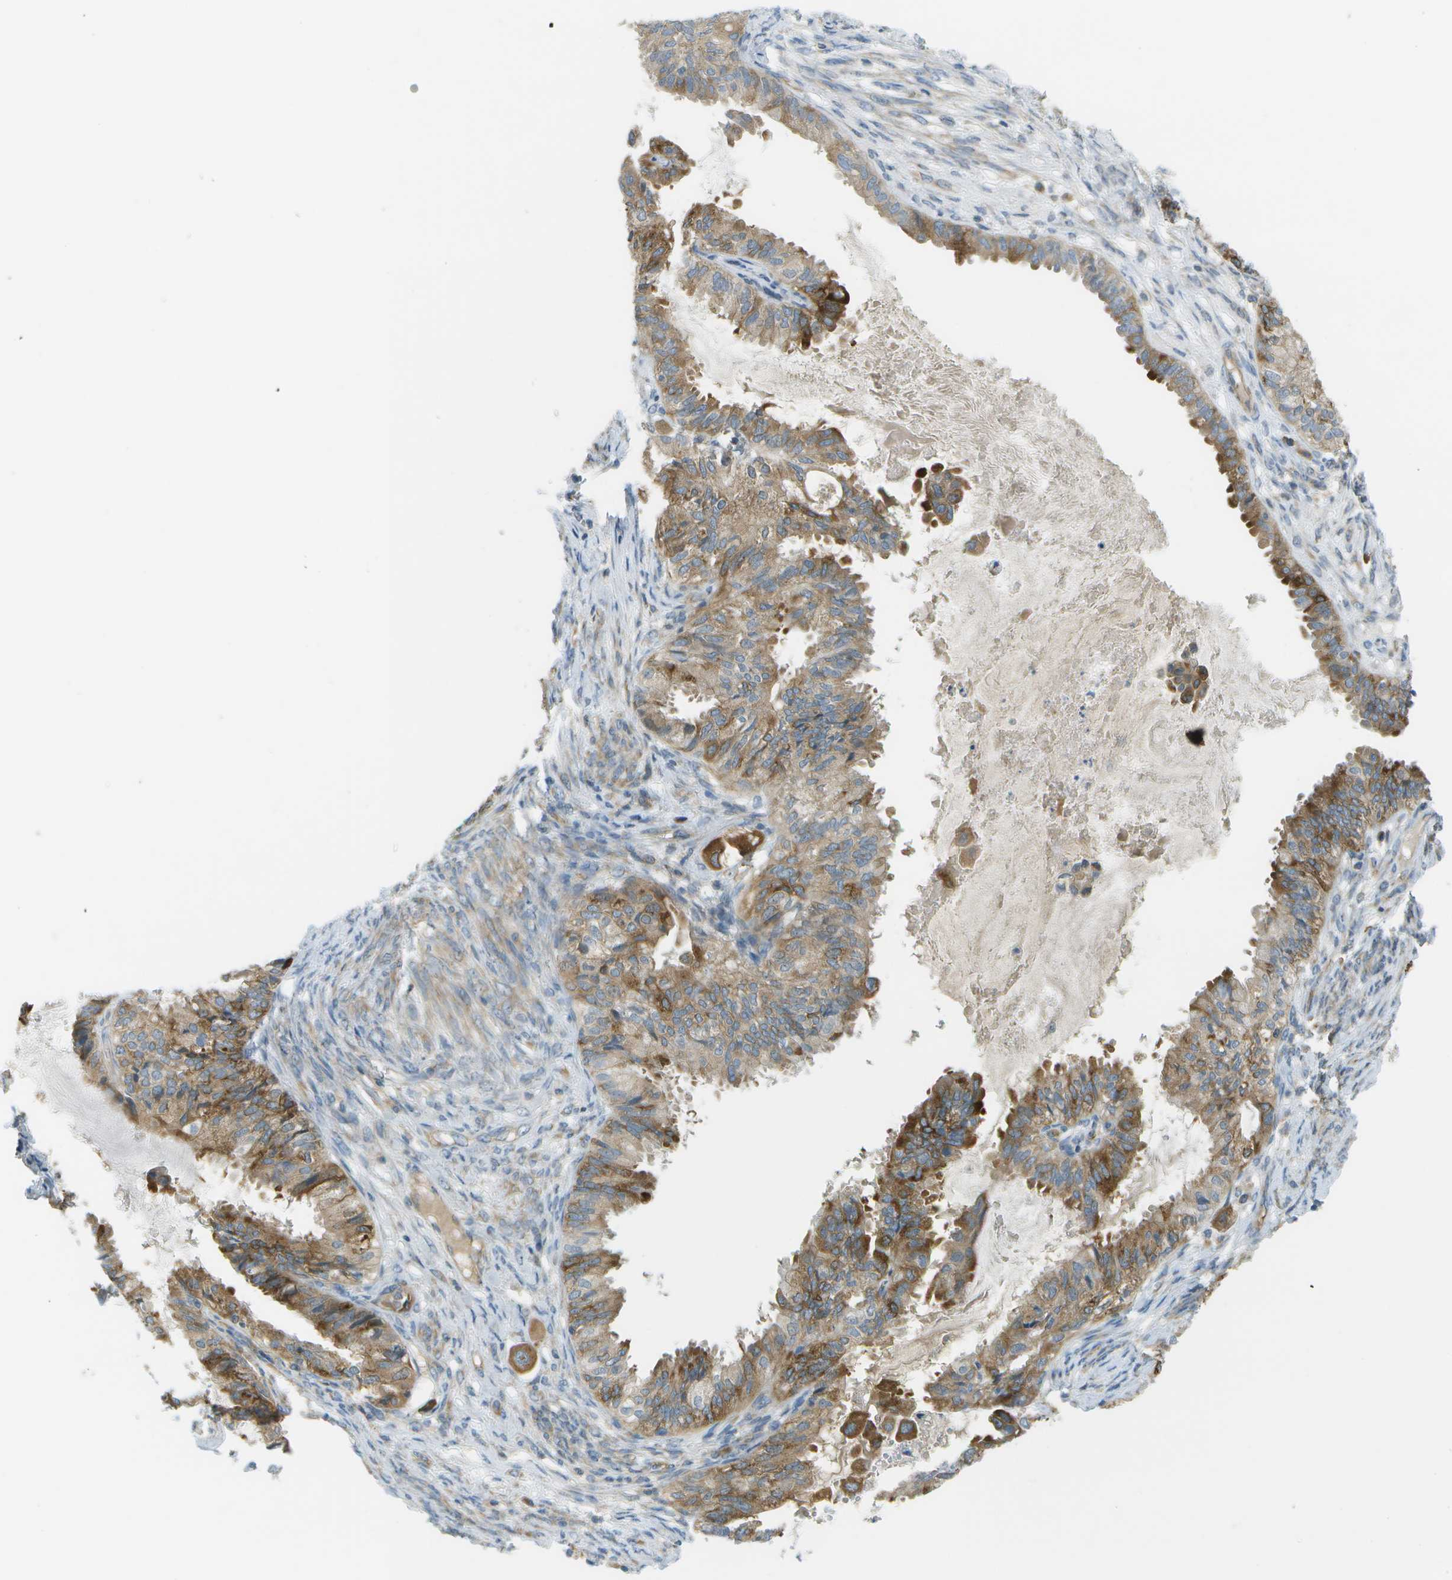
{"staining": {"intensity": "moderate", "quantity": ">75%", "location": "cytoplasmic/membranous"}, "tissue": "cervical cancer", "cell_type": "Tumor cells", "image_type": "cancer", "snomed": [{"axis": "morphology", "description": "Normal tissue, NOS"}, {"axis": "morphology", "description": "Adenocarcinoma, NOS"}, {"axis": "topography", "description": "Cervix"}, {"axis": "topography", "description": "Endometrium"}], "caption": "A micrograph of human cervical adenocarcinoma stained for a protein exhibits moderate cytoplasmic/membranous brown staining in tumor cells.", "gene": "WNK2", "patient": {"sex": "female", "age": 86}}